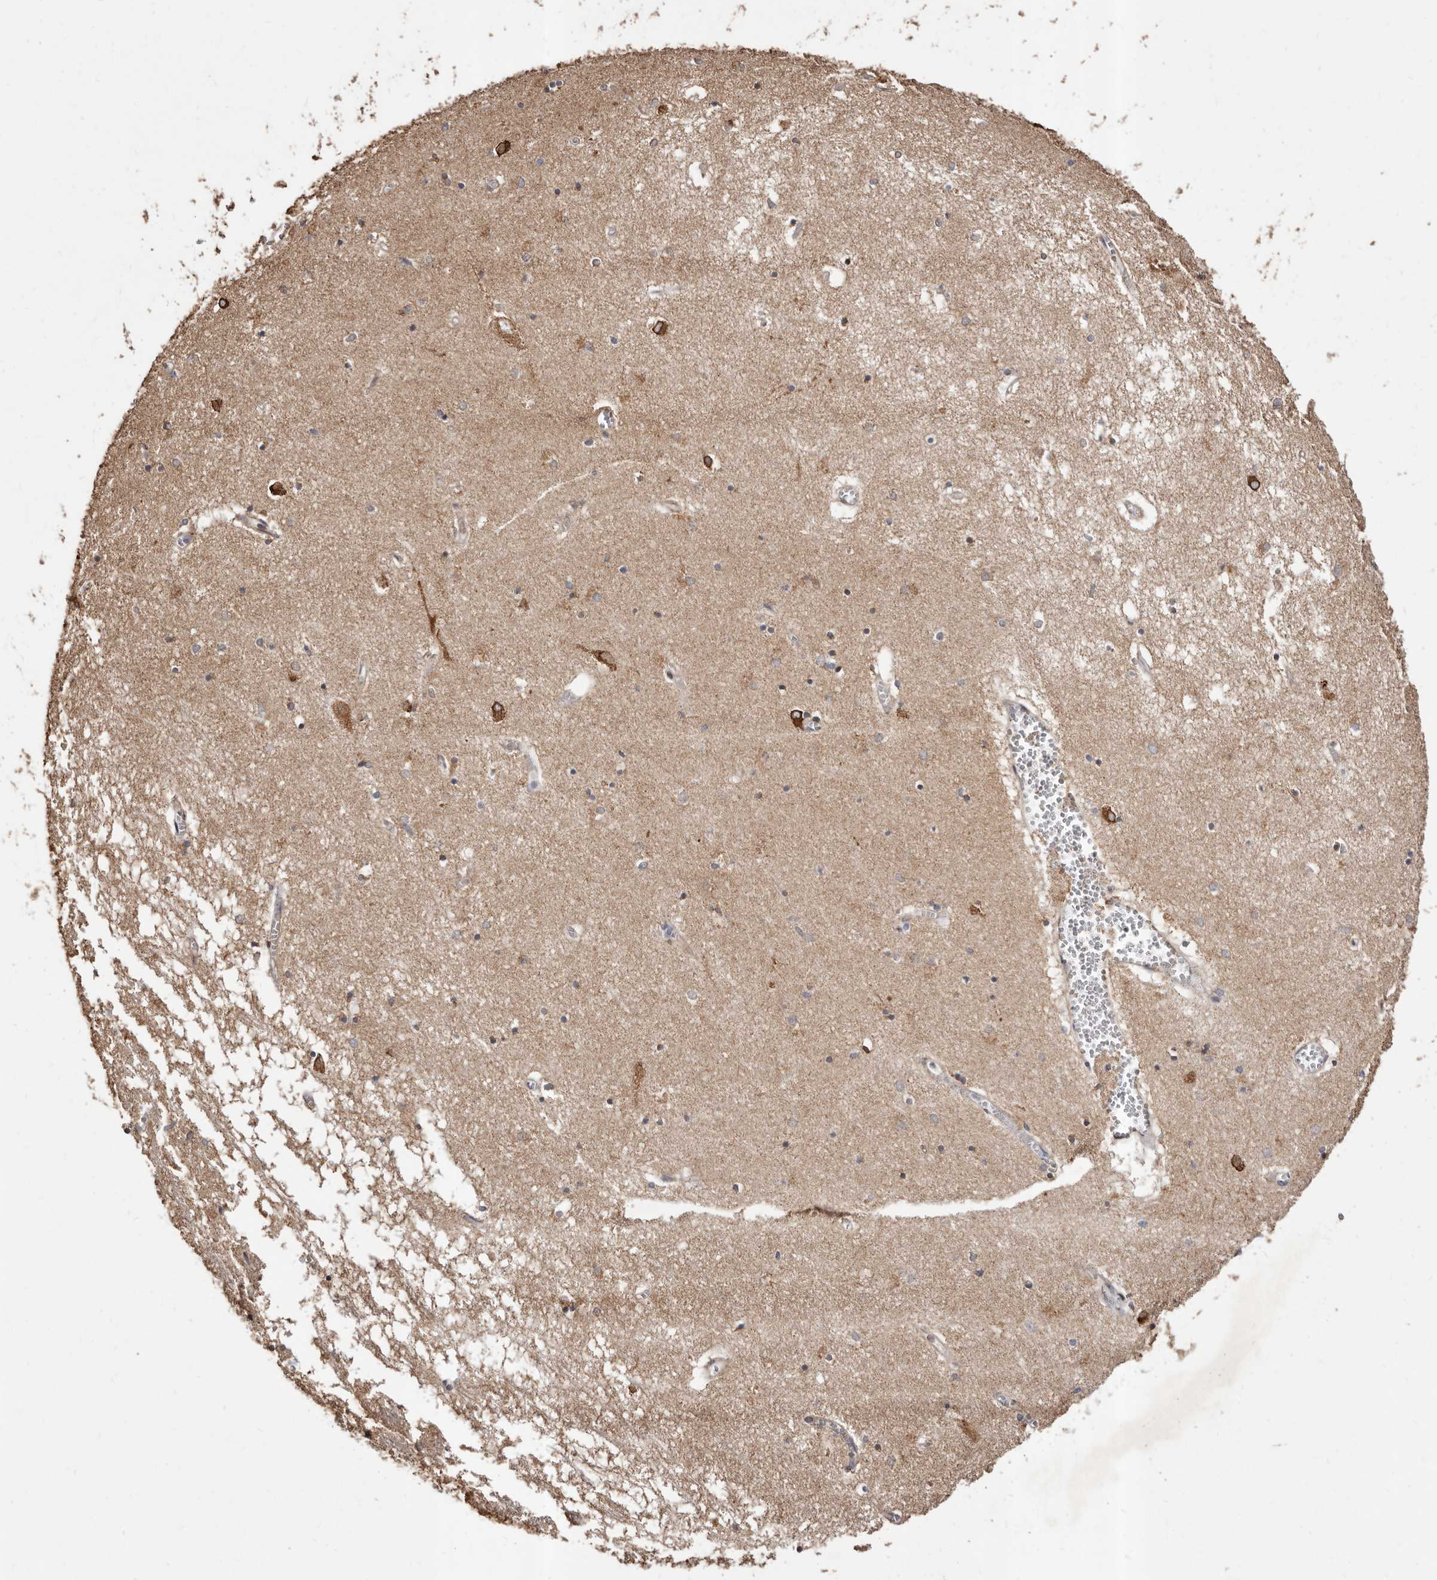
{"staining": {"intensity": "weak", "quantity": "<25%", "location": "cytoplasmic/membranous"}, "tissue": "hippocampus", "cell_type": "Glial cells", "image_type": "normal", "snomed": [{"axis": "morphology", "description": "Normal tissue, NOS"}, {"axis": "topography", "description": "Hippocampus"}], "caption": "This is an IHC photomicrograph of unremarkable hippocampus. There is no staining in glial cells.", "gene": "STEAP2", "patient": {"sex": "male", "age": 70}}